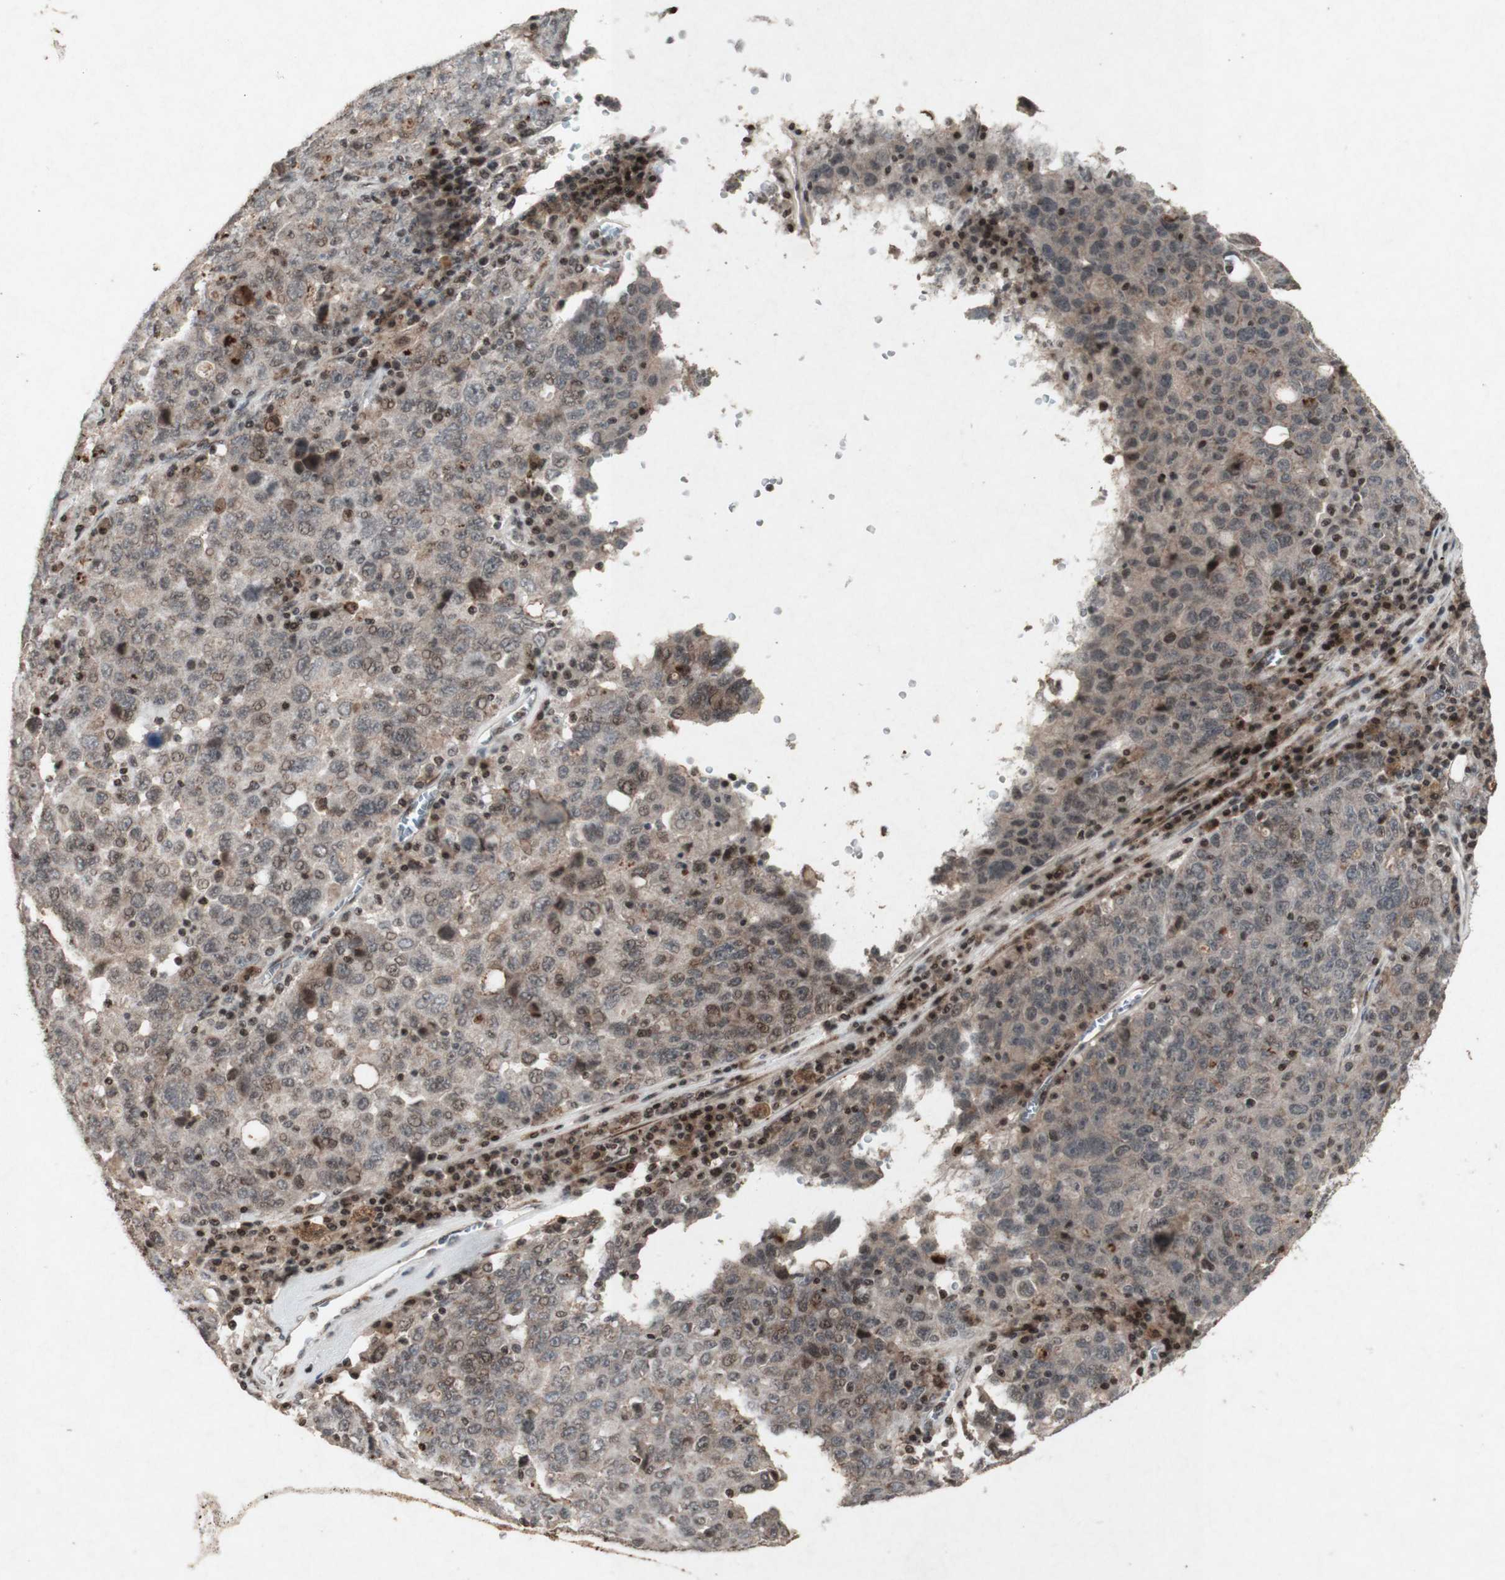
{"staining": {"intensity": "weak", "quantity": ">75%", "location": "cytoplasmic/membranous,nuclear"}, "tissue": "ovarian cancer", "cell_type": "Tumor cells", "image_type": "cancer", "snomed": [{"axis": "morphology", "description": "Carcinoma, endometroid"}, {"axis": "topography", "description": "Ovary"}], "caption": "Immunohistochemical staining of human ovarian endometroid carcinoma reveals low levels of weak cytoplasmic/membranous and nuclear protein positivity in about >75% of tumor cells. The staining is performed using DAB (3,3'-diaminobenzidine) brown chromogen to label protein expression. The nuclei are counter-stained blue using hematoxylin.", "gene": "PLXNA1", "patient": {"sex": "female", "age": 62}}